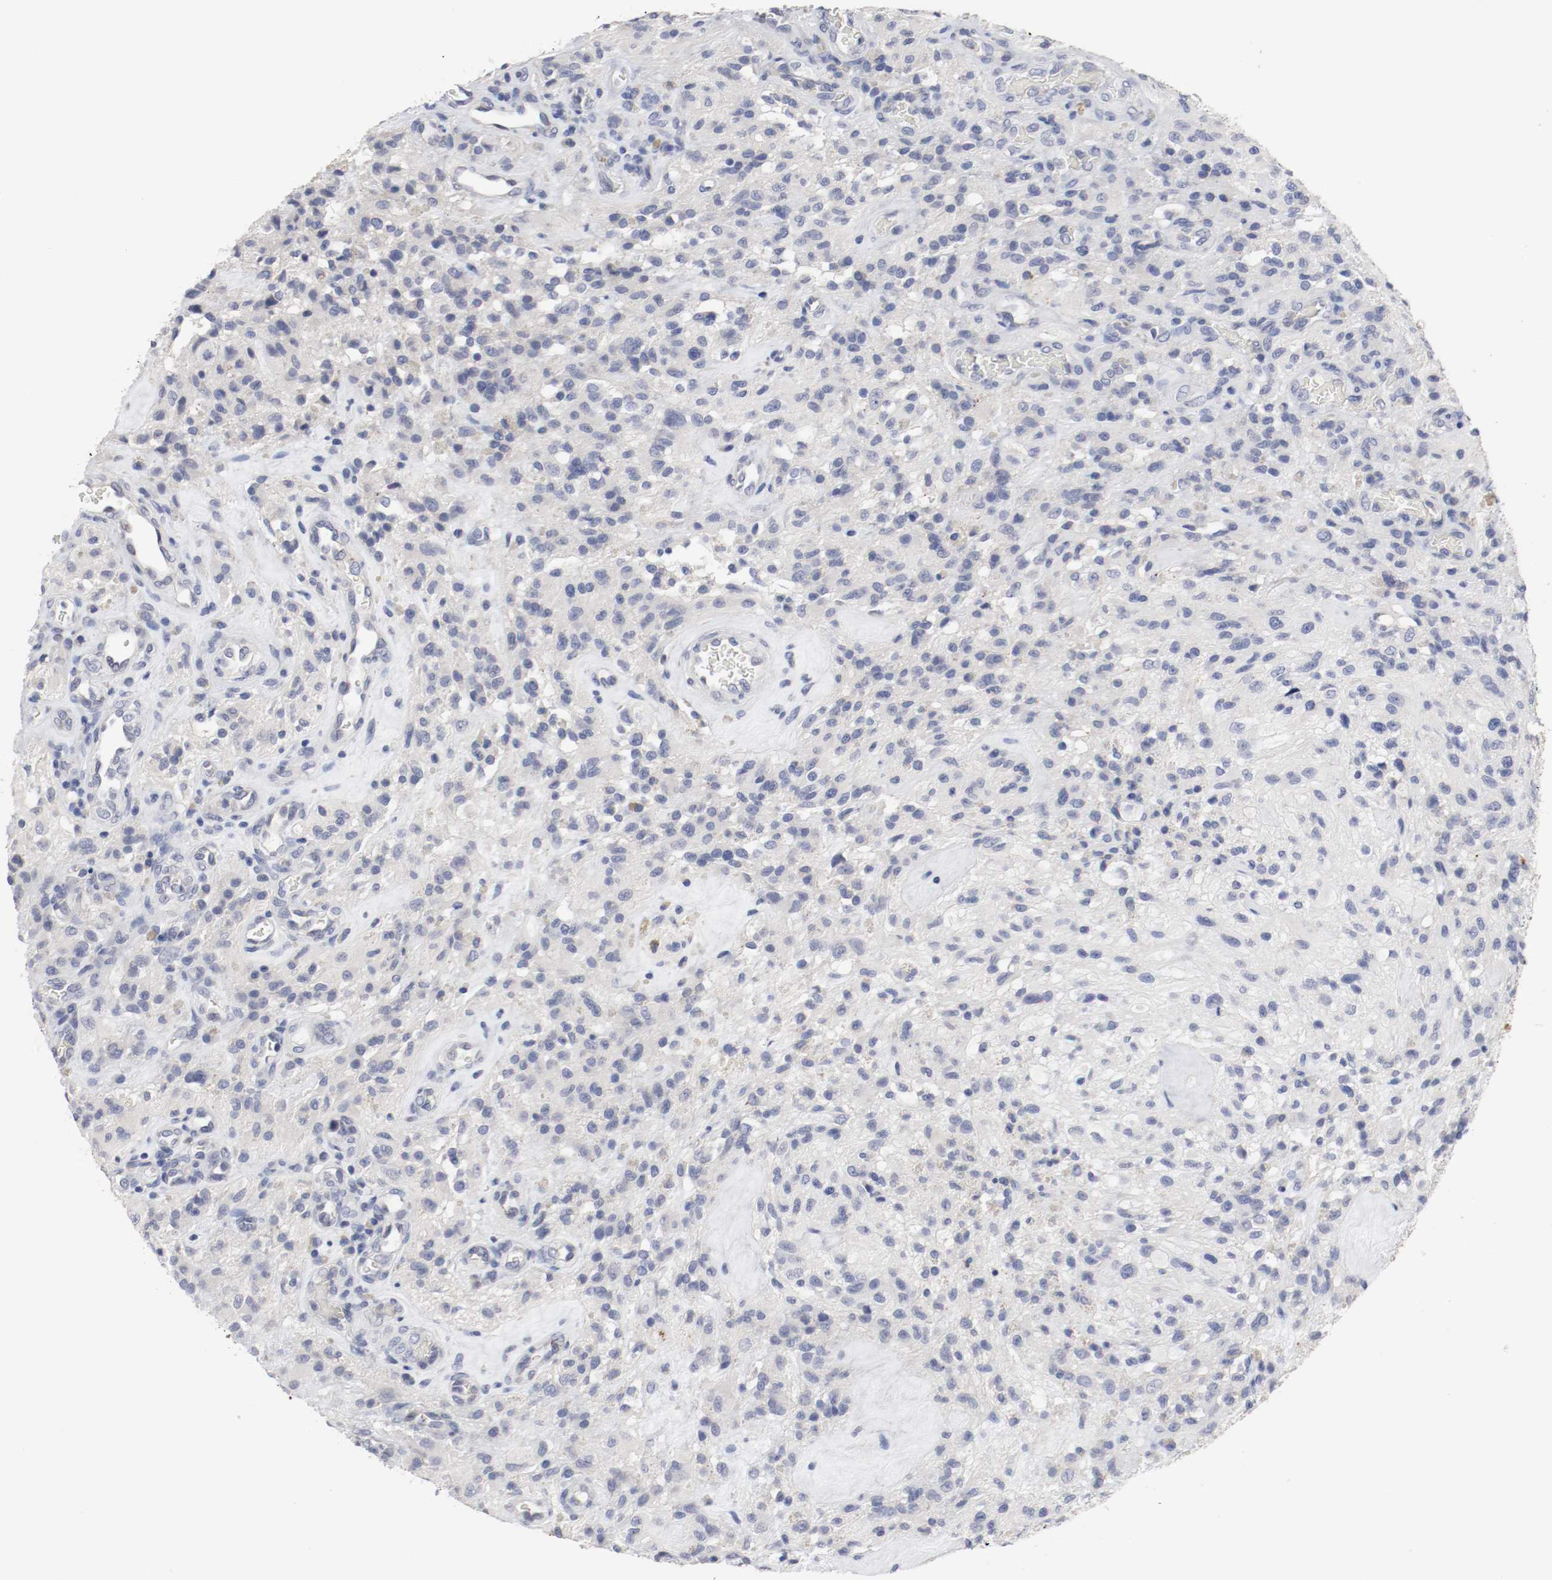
{"staining": {"intensity": "negative", "quantity": "none", "location": "none"}, "tissue": "glioma", "cell_type": "Tumor cells", "image_type": "cancer", "snomed": [{"axis": "morphology", "description": "Normal tissue, NOS"}, {"axis": "morphology", "description": "Glioma, malignant, High grade"}, {"axis": "topography", "description": "Cerebral cortex"}], "caption": "A high-resolution histopathology image shows IHC staining of glioma, which demonstrates no significant positivity in tumor cells.", "gene": "KIT", "patient": {"sex": "male", "age": 56}}